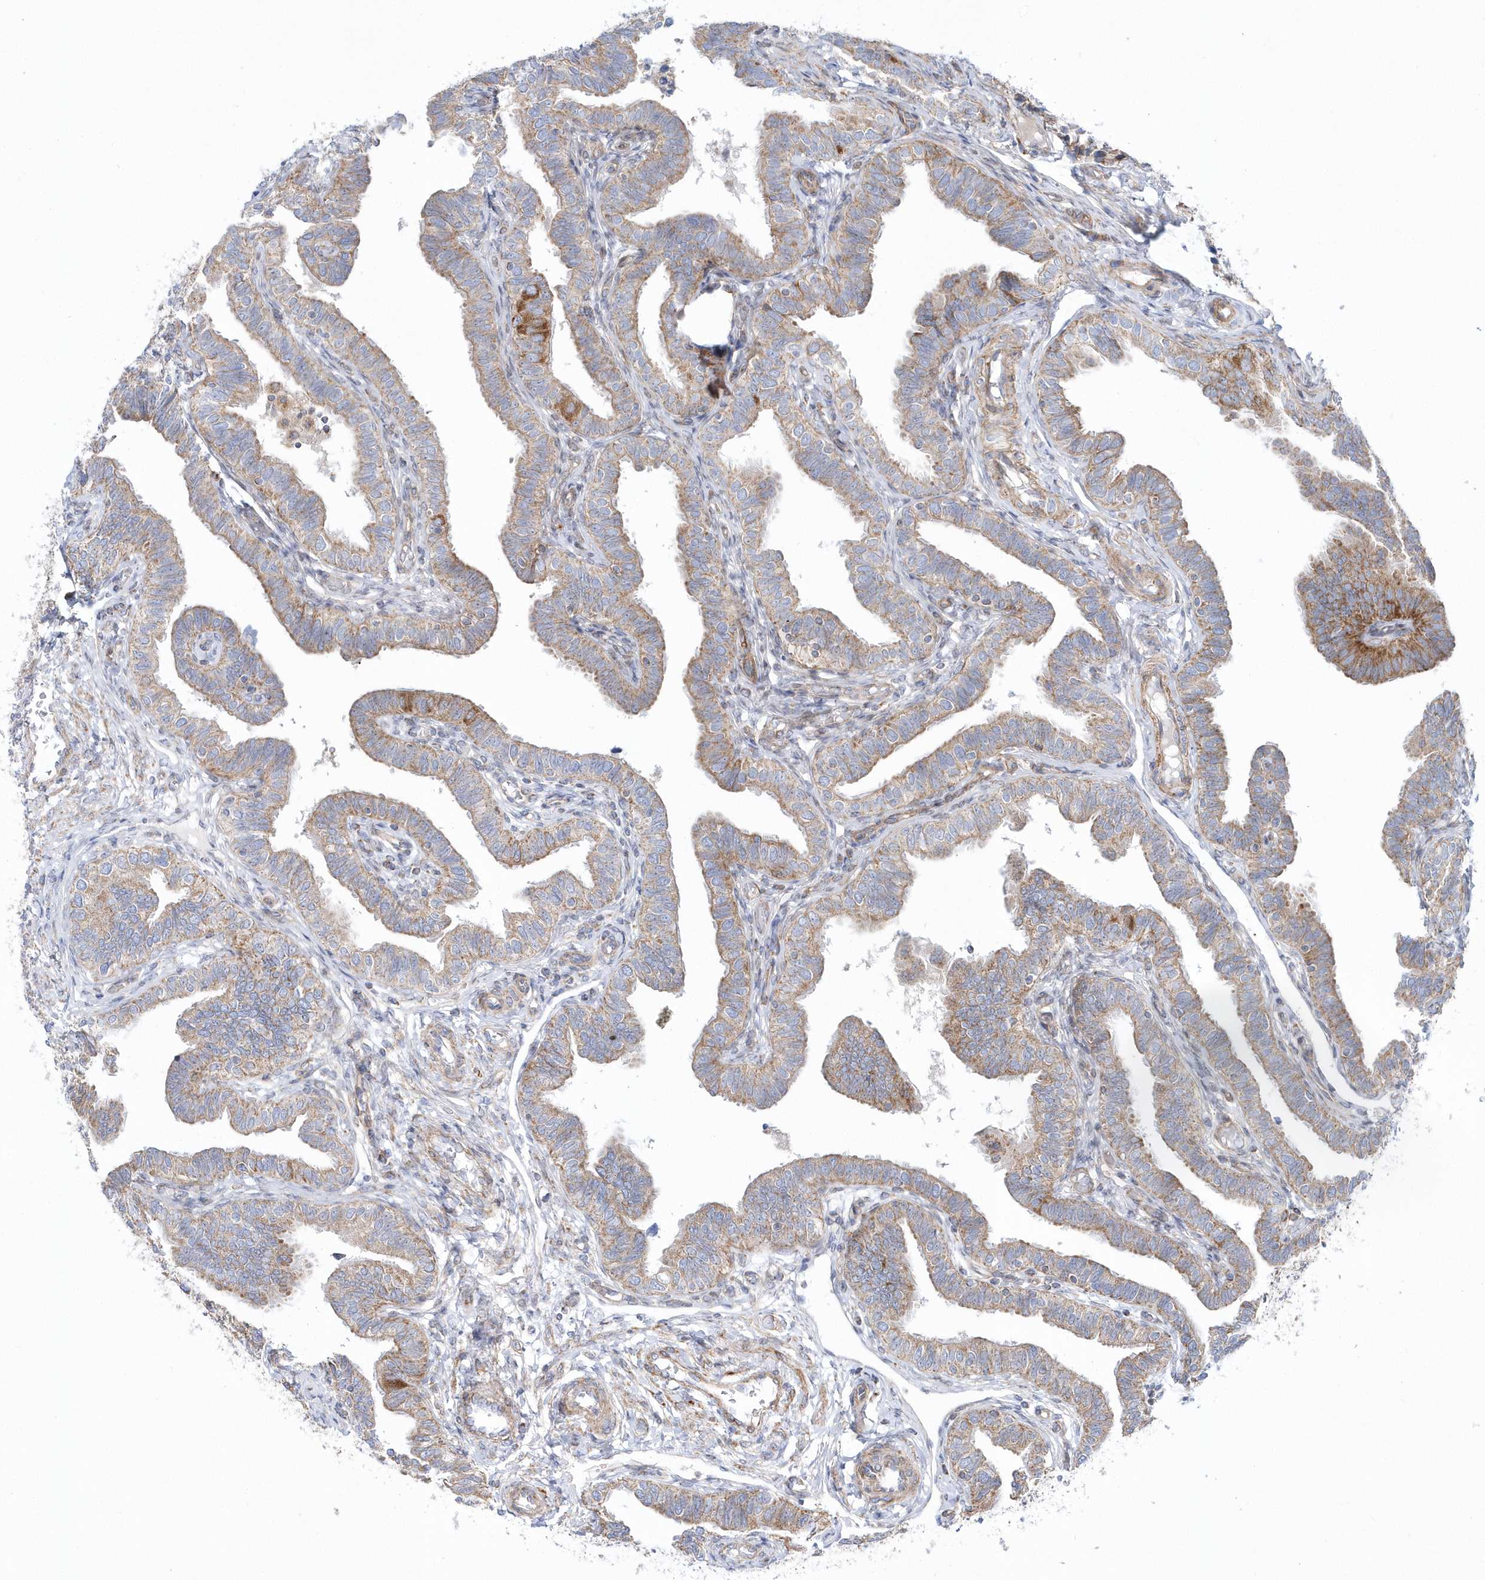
{"staining": {"intensity": "moderate", "quantity": ">75%", "location": "cytoplasmic/membranous"}, "tissue": "fallopian tube", "cell_type": "Glandular cells", "image_type": "normal", "snomed": [{"axis": "morphology", "description": "Normal tissue, NOS"}, {"axis": "topography", "description": "Fallopian tube"}], "caption": "Glandular cells exhibit moderate cytoplasmic/membranous expression in about >75% of cells in unremarkable fallopian tube.", "gene": "OPA1", "patient": {"sex": "female", "age": 39}}